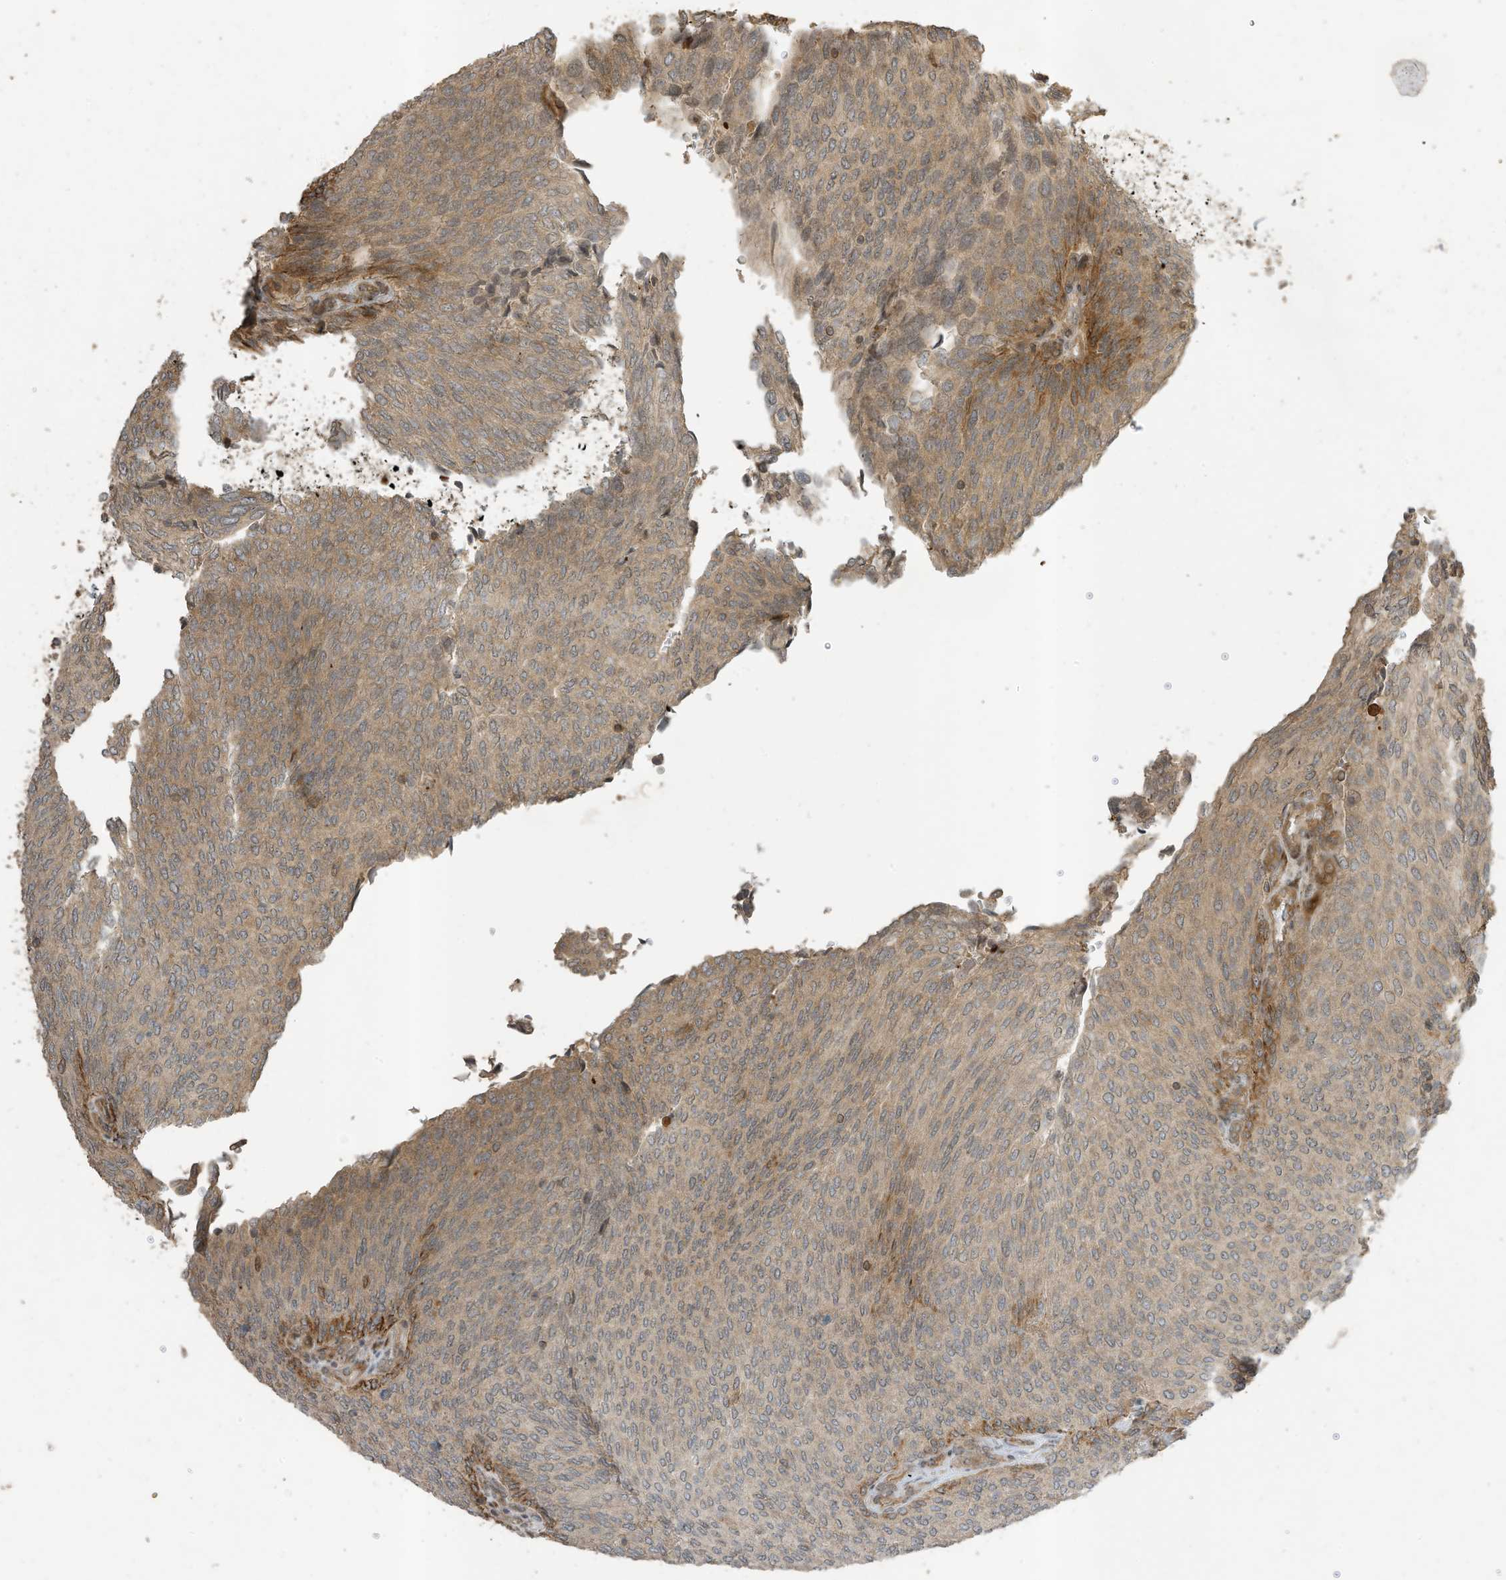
{"staining": {"intensity": "moderate", "quantity": ">75%", "location": "cytoplasmic/membranous"}, "tissue": "urothelial cancer", "cell_type": "Tumor cells", "image_type": "cancer", "snomed": [{"axis": "morphology", "description": "Urothelial carcinoma, Low grade"}, {"axis": "topography", "description": "Urinary bladder"}], "caption": "Urothelial carcinoma (low-grade) stained for a protein (brown) reveals moderate cytoplasmic/membranous positive expression in approximately >75% of tumor cells.", "gene": "ZNF653", "patient": {"sex": "female", "age": 79}}